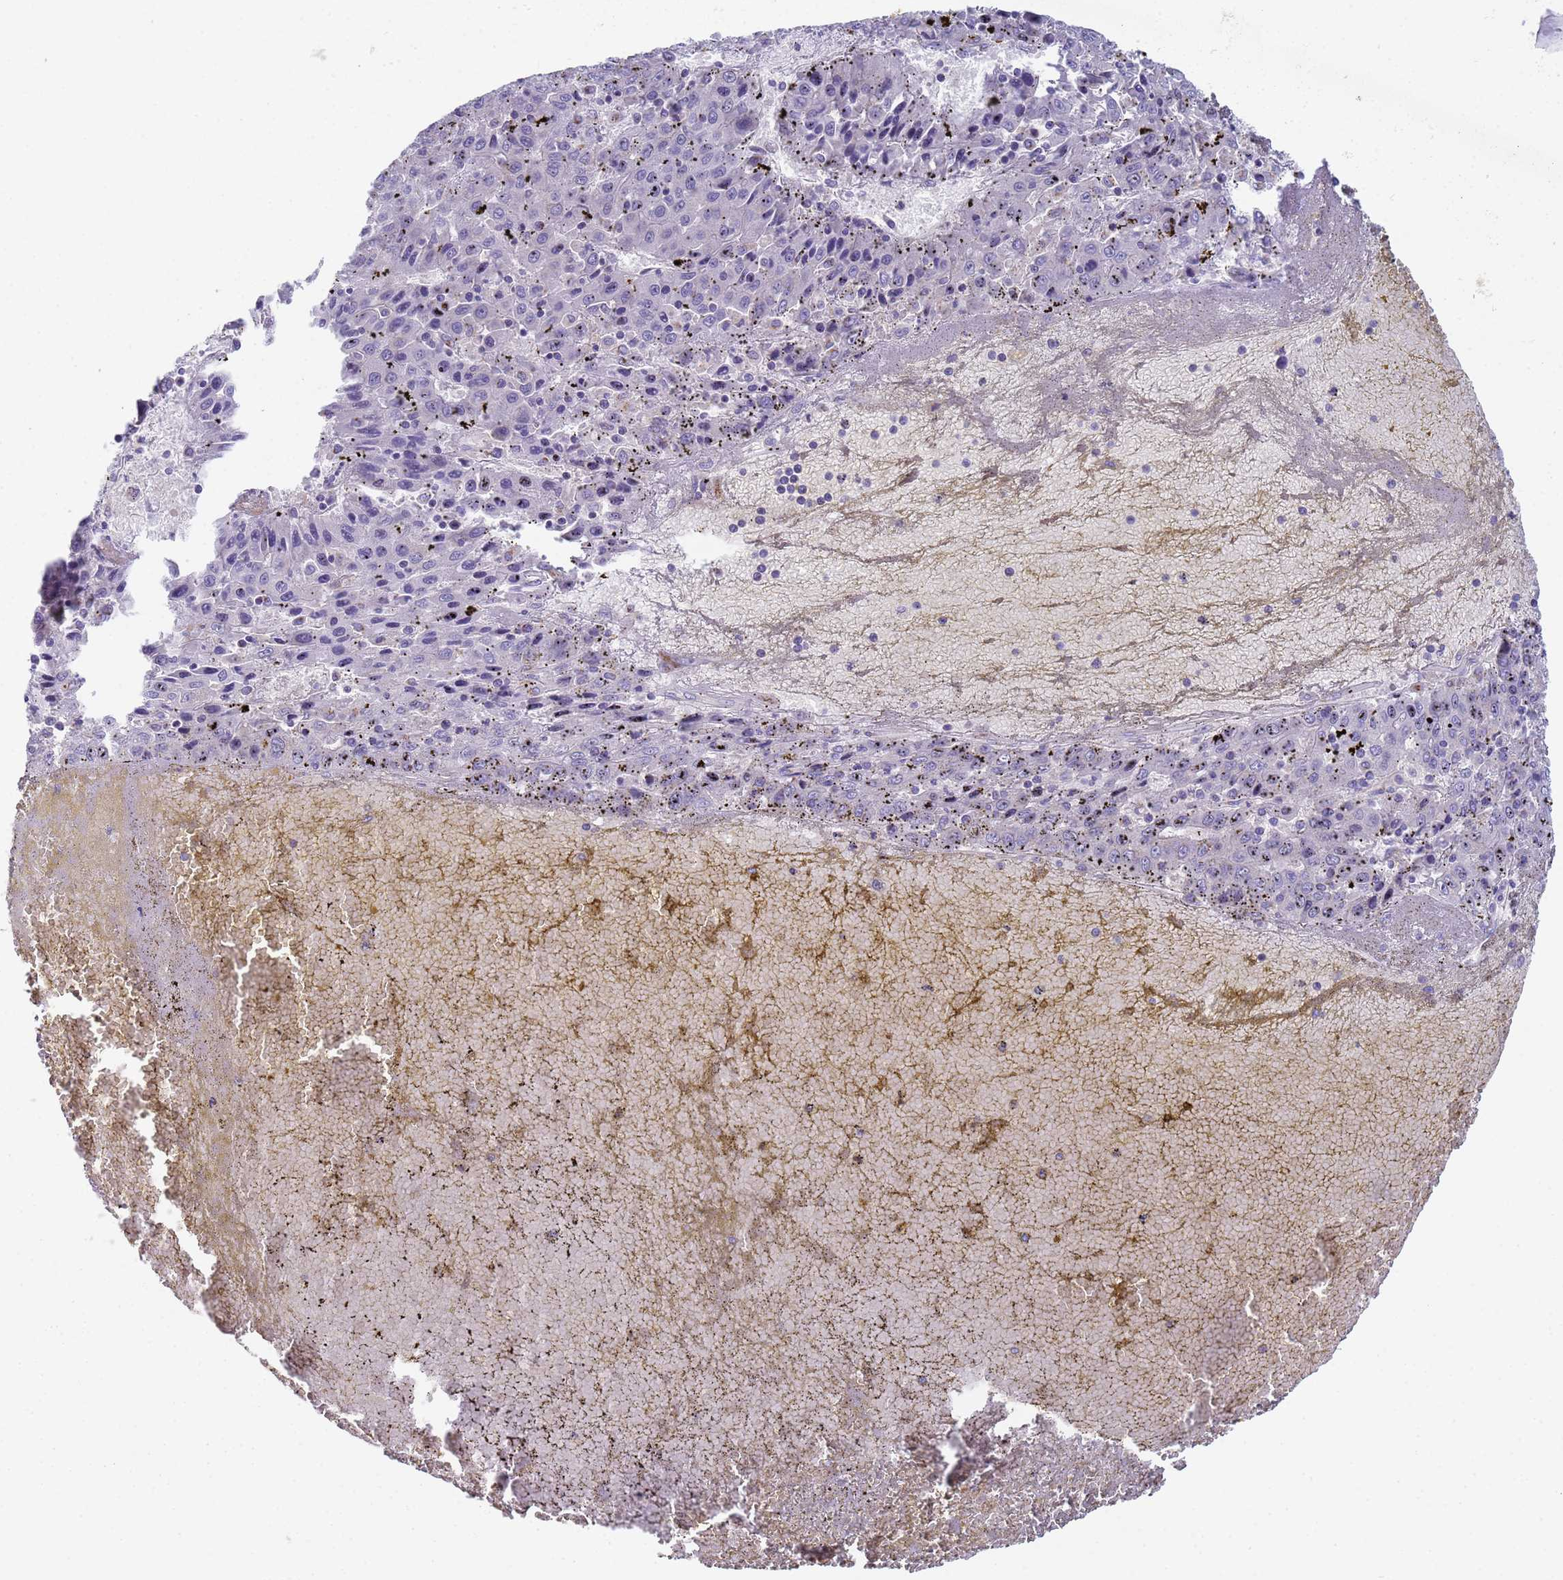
{"staining": {"intensity": "negative", "quantity": "none", "location": "none"}, "tissue": "liver cancer", "cell_type": "Tumor cells", "image_type": "cancer", "snomed": [{"axis": "morphology", "description": "Carcinoma, Hepatocellular, NOS"}, {"axis": "topography", "description": "Liver"}], "caption": "The immunohistochemistry photomicrograph has no significant positivity in tumor cells of liver cancer (hepatocellular carcinoma) tissue.", "gene": "CR1", "patient": {"sex": "female", "age": 53}}